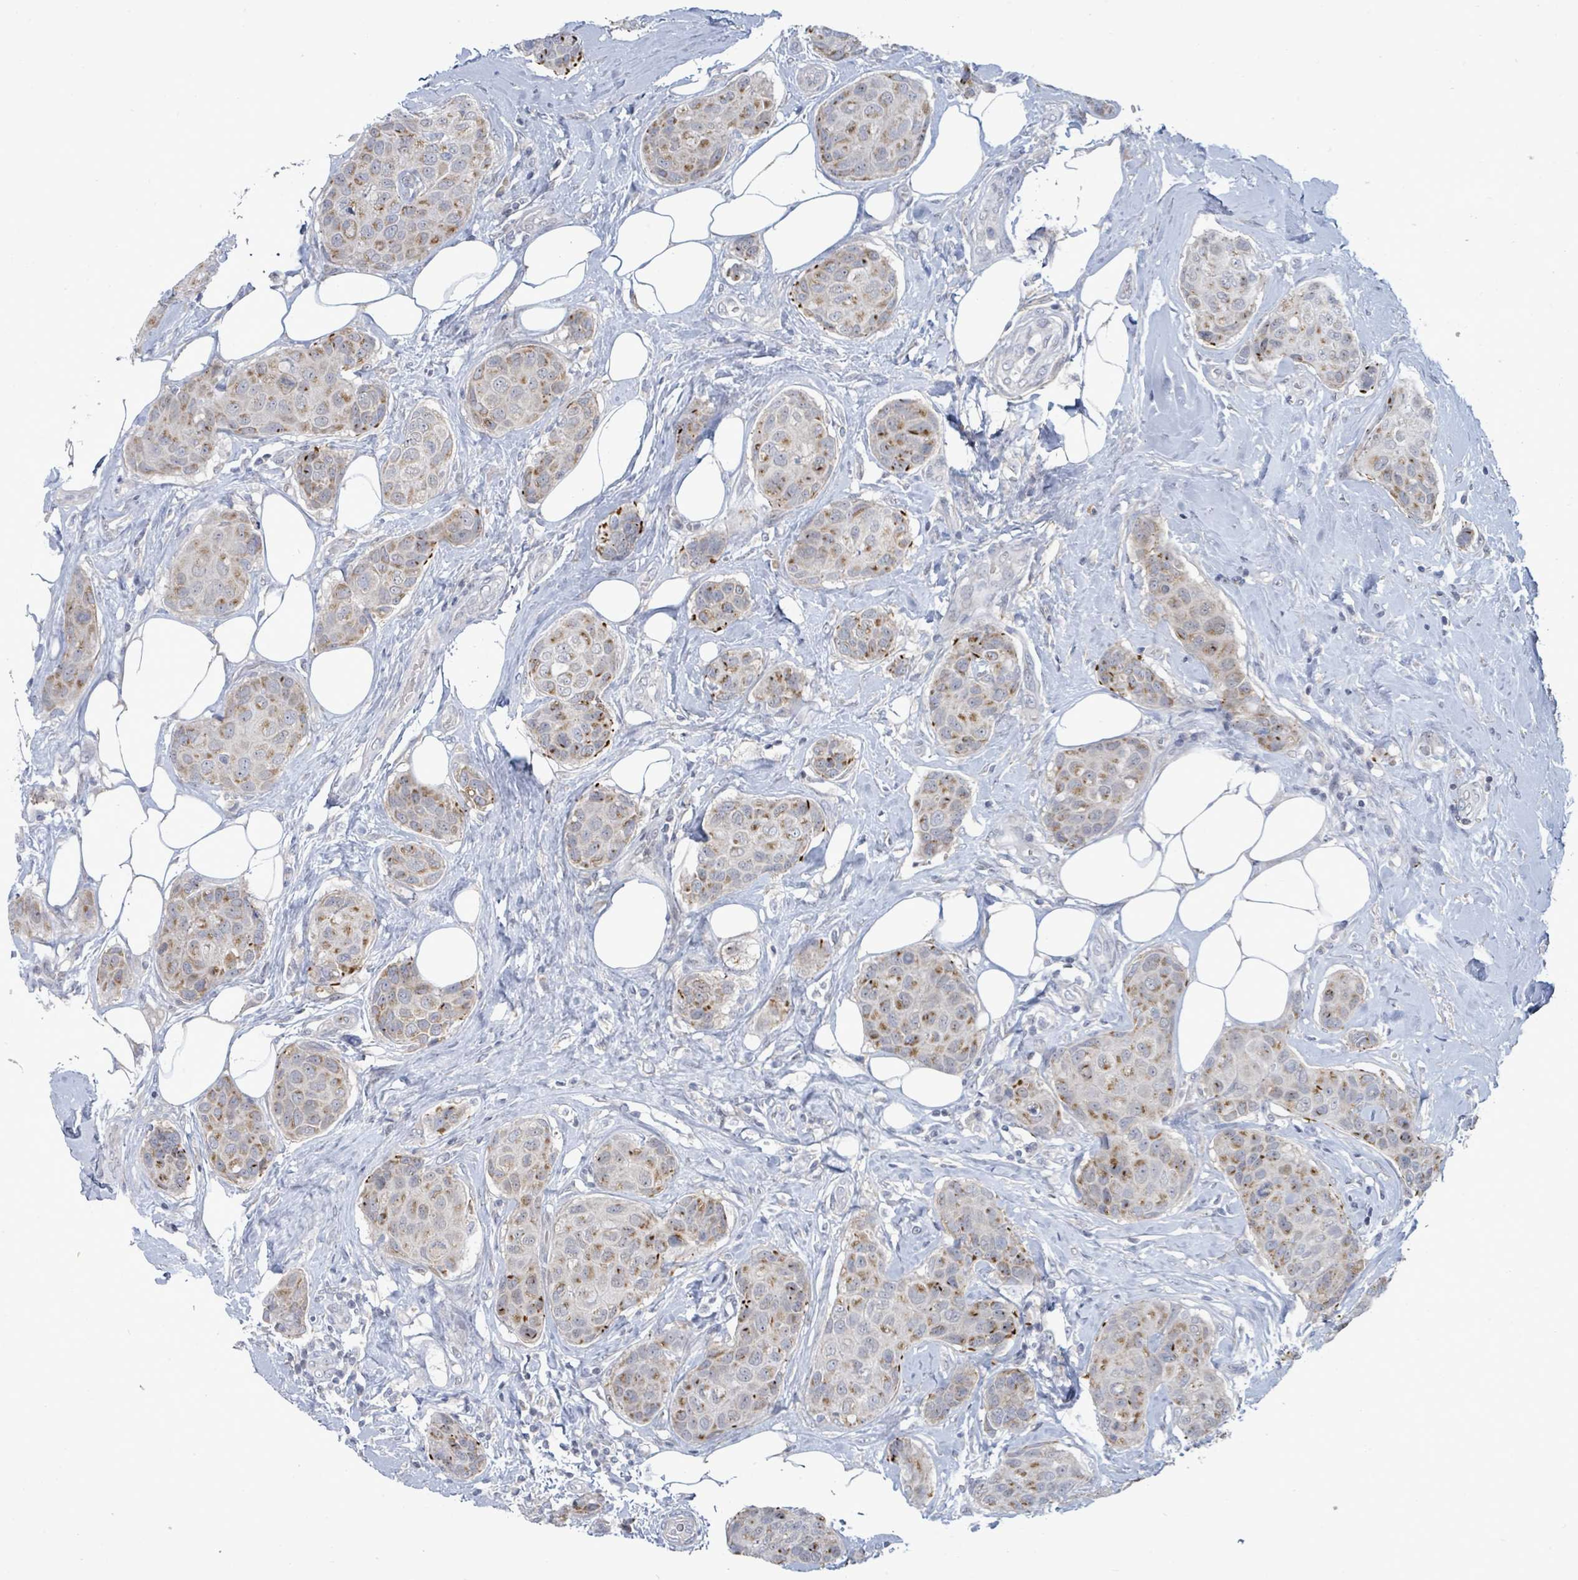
{"staining": {"intensity": "moderate", "quantity": "25%-75%", "location": "cytoplasmic/membranous"}, "tissue": "breast cancer", "cell_type": "Tumor cells", "image_type": "cancer", "snomed": [{"axis": "morphology", "description": "Duct carcinoma"}, {"axis": "topography", "description": "Breast"}, {"axis": "topography", "description": "Lymph node"}], "caption": "Infiltrating ductal carcinoma (breast) stained with a brown dye reveals moderate cytoplasmic/membranous positive positivity in about 25%-75% of tumor cells.", "gene": "ZFPM1", "patient": {"sex": "female", "age": 80}}